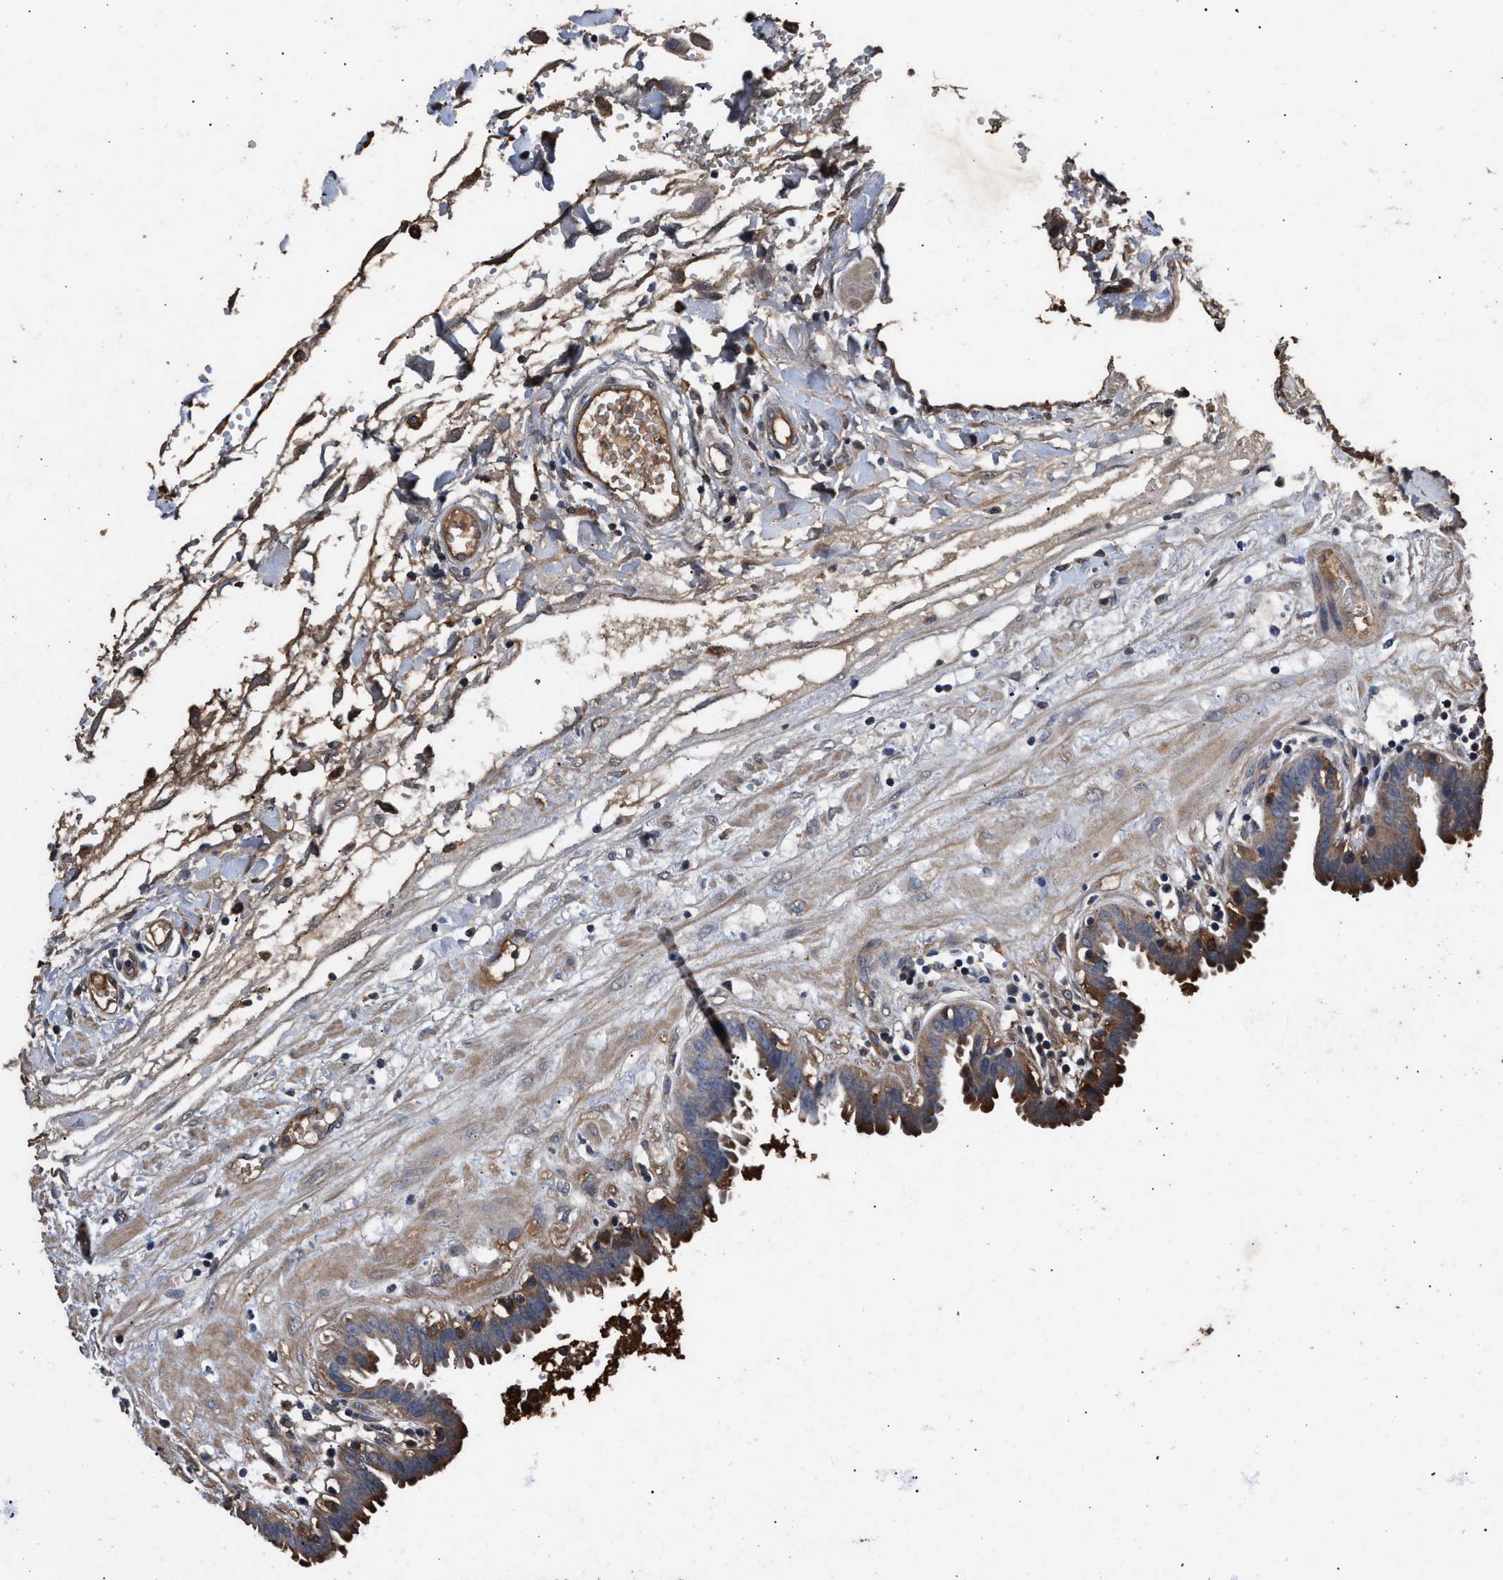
{"staining": {"intensity": "moderate", "quantity": ">75%", "location": "cytoplasmic/membranous"}, "tissue": "fallopian tube", "cell_type": "Glandular cells", "image_type": "normal", "snomed": [{"axis": "morphology", "description": "Normal tissue, NOS"}, {"axis": "topography", "description": "Fallopian tube"}, {"axis": "topography", "description": "Placenta"}], "caption": "Approximately >75% of glandular cells in benign fallopian tube show moderate cytoplasmic/membranous protein staining as visualized by brown immunohistochemical staining.", "gene": "ENSG00000286112", "patient": {"sex": "female", "age": 32}}